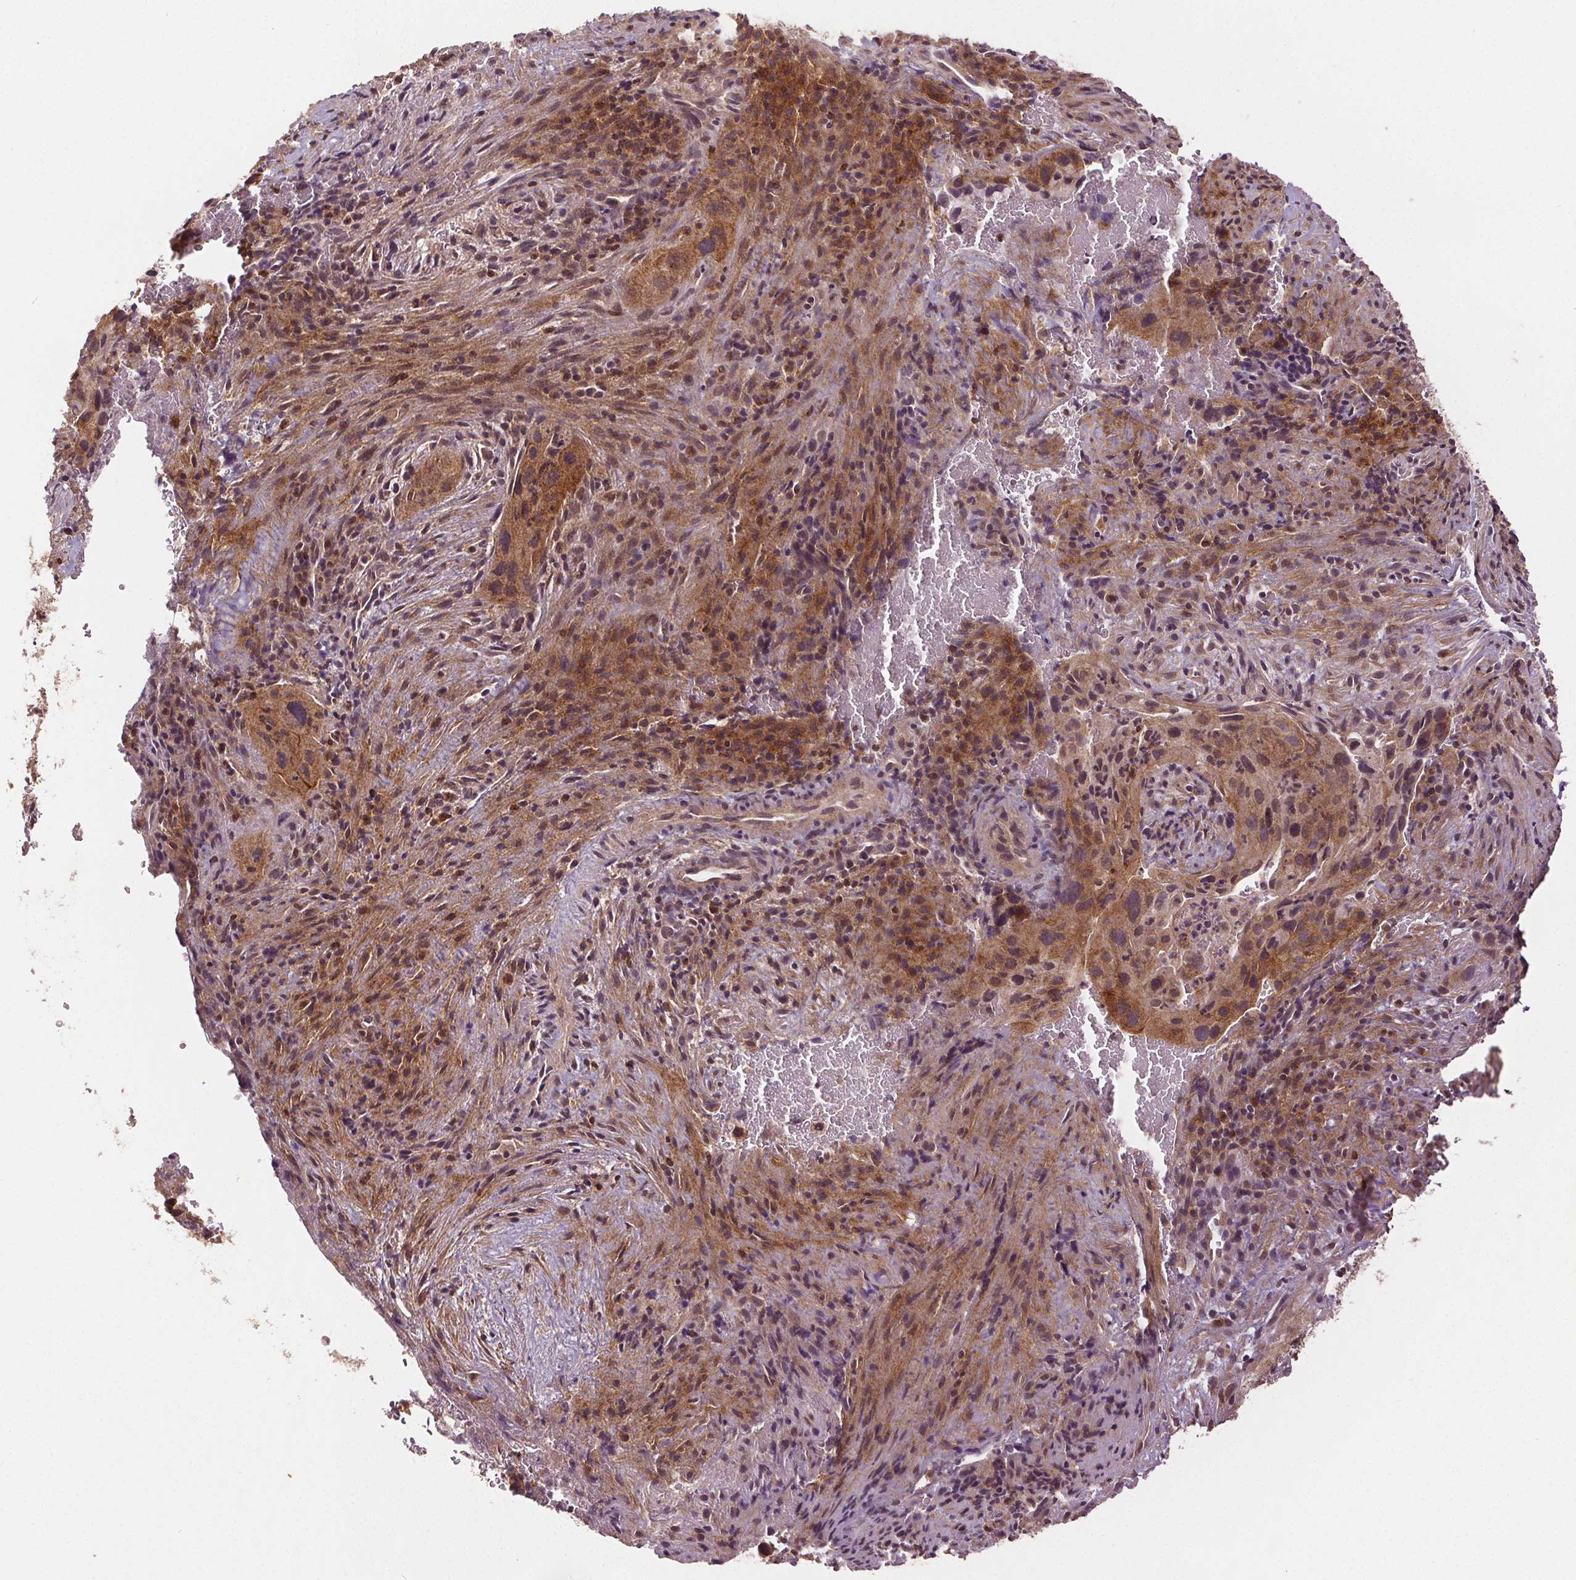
{"staining": {"intensity": "moderate", "quantity": ">75%", "location": "cytoplasmic/membranous"}, "tissue": "cervical cancer", "cell_type": "Tumor cells", "image_type": "cancer", "snomed": [{"axis": "morphology", "description": "Squamous cell carcinoma, NOS"}, {"axis": "topography", "description": "Cervix"}], "caption": "Cervical squamous cell carcinoma tissue shows moderate cytoplasmic/membranous expression in about >75% of tumor cells, visualized by immunohistochemistry.", "gene": "EPHB3", "patient": {"sex": "female", "age": 38}}